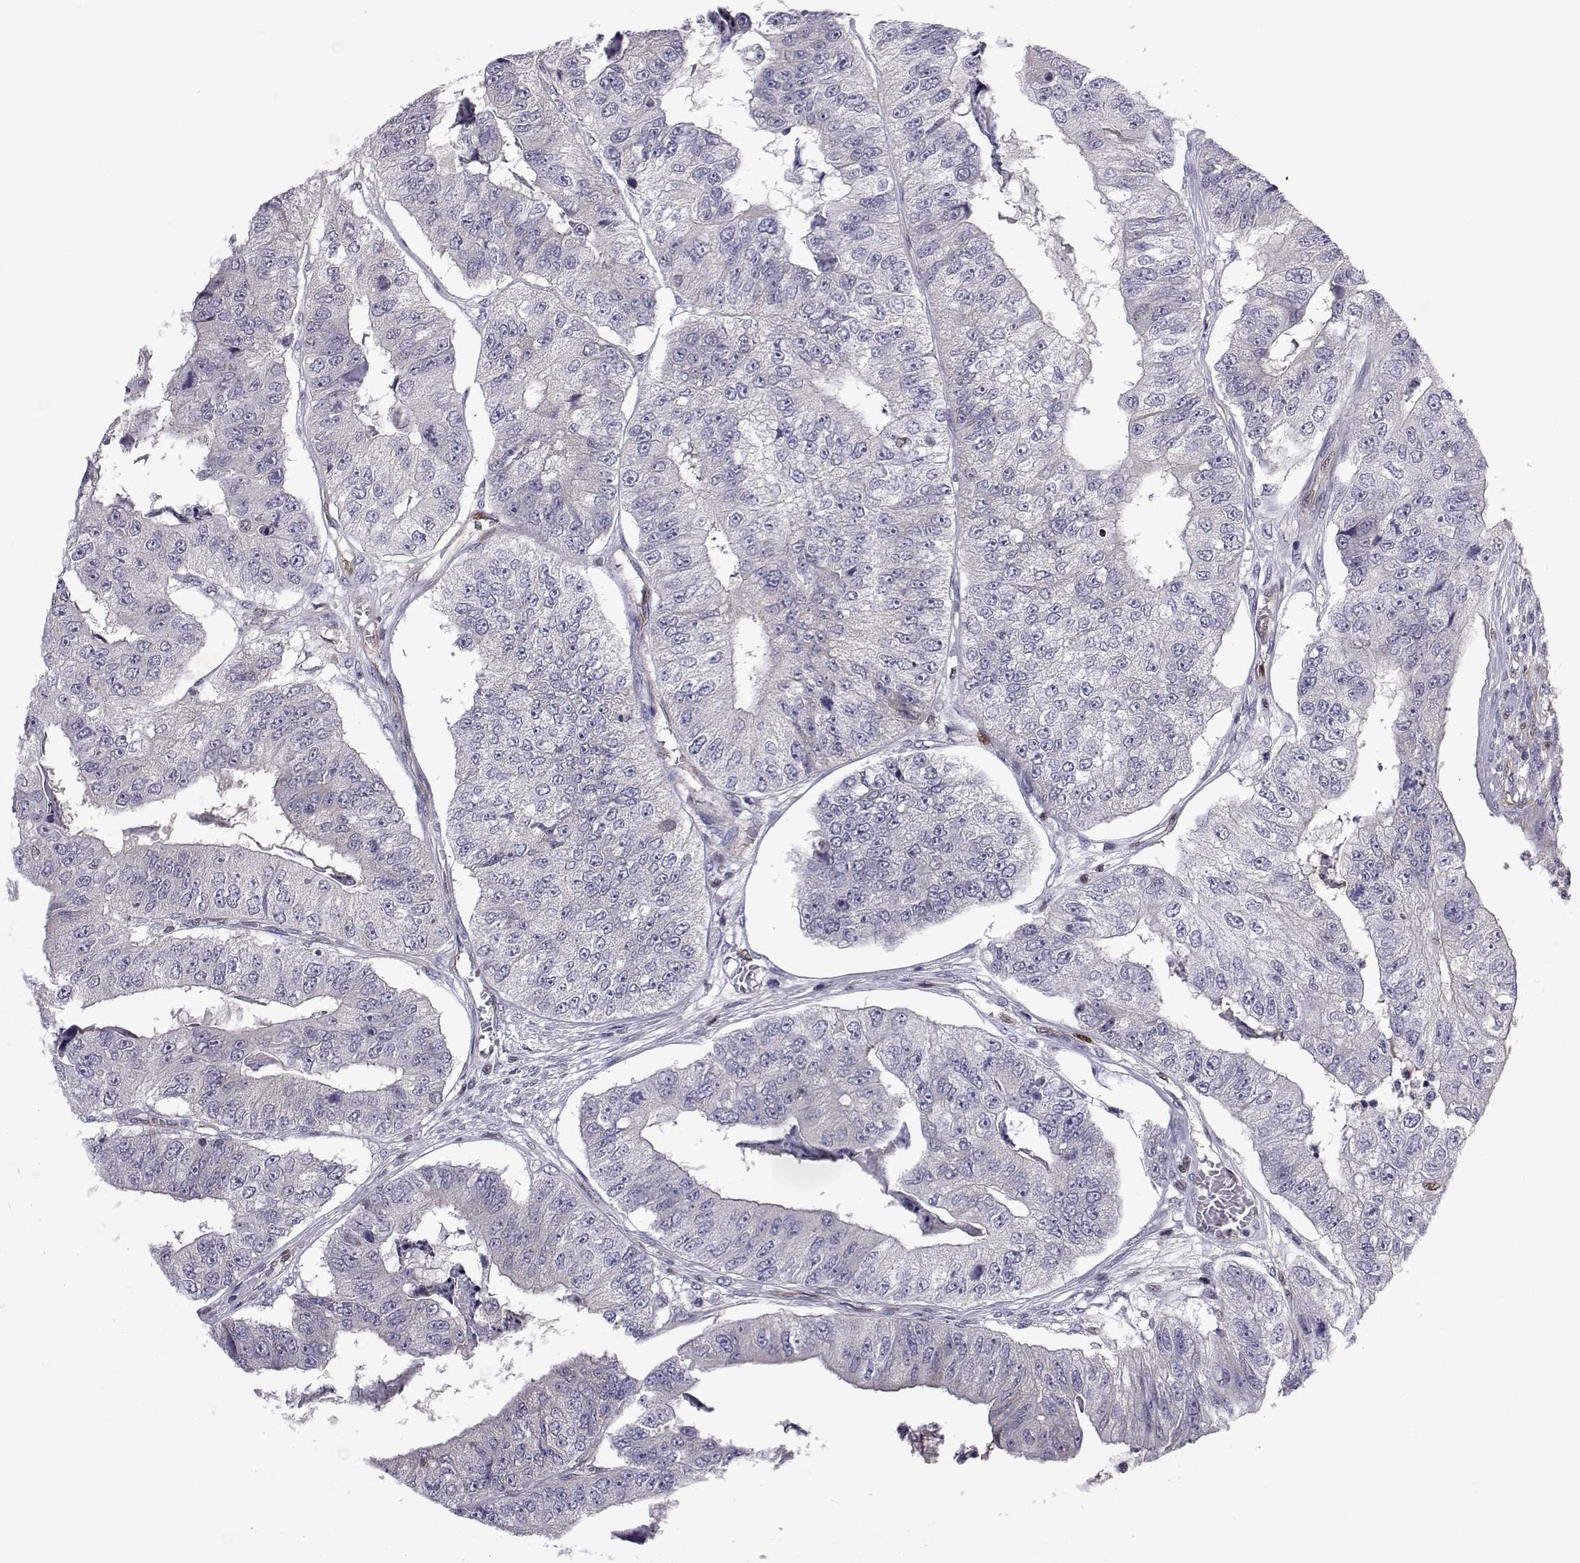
{"staining": {"intensity": "negative", "quantity": "none", "location": "none"}, "tissue": "colorectal cancer", "cell_type": "Tumor cells", "image_type": "cancer", "snomed": [{"axis": "morphology", "description": "Adenocarcinoma, NOS"}, {"axis": "topography", "description": "Colon"}], "caption": "The IHC micrograph has no significant staining in tumor cells of colorectal cancer tissue.", "gene": "TCF15", "patient": {"sex": "female", "age": 67}}